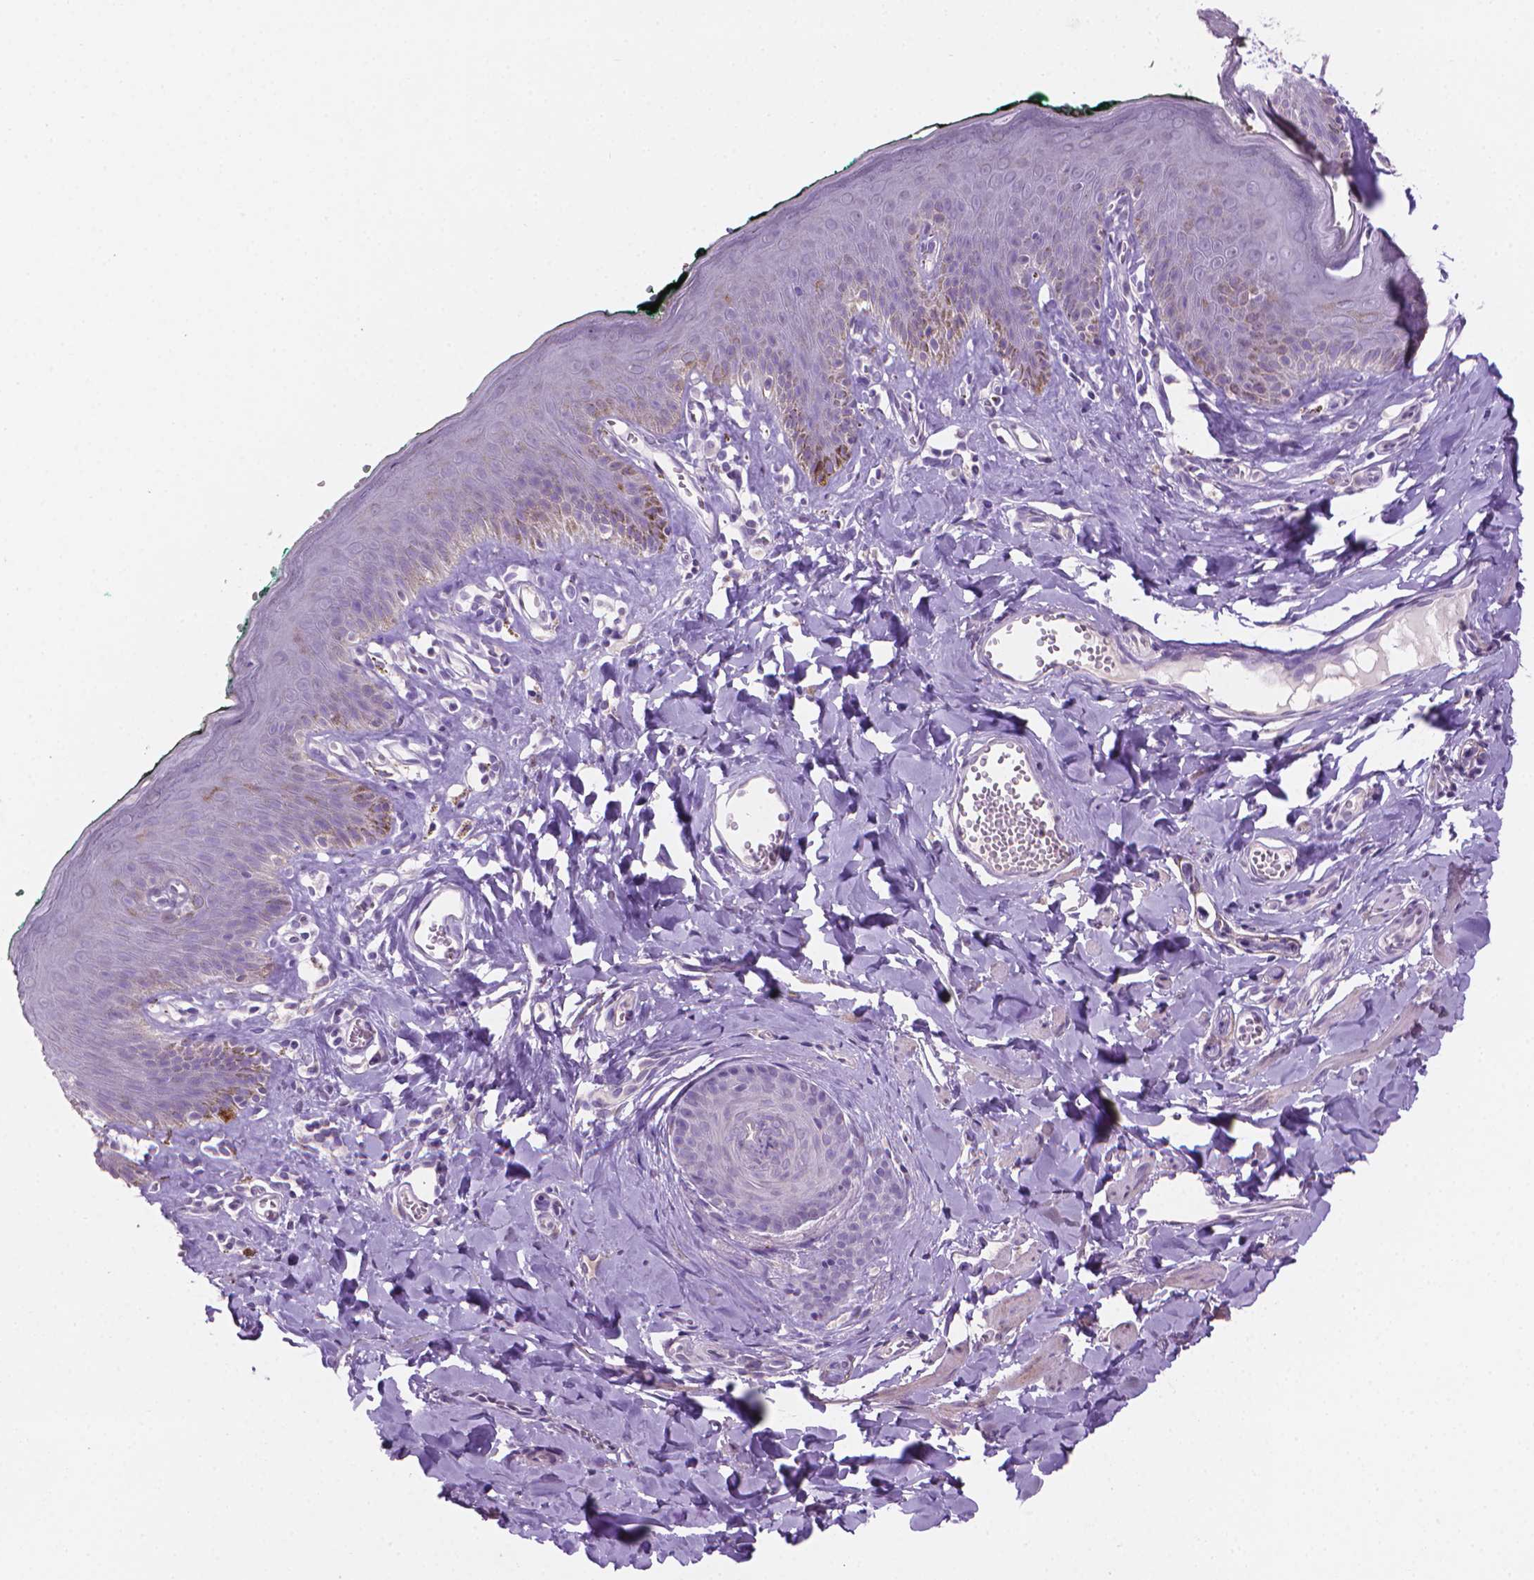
{"staining": {"intensity": "moderate", "quantity": "25%-75%", "location": "cytoplasmic/membranous"}, "tissue": "skin", "cell_type": "Epidermal cells", "image_type": "normal", "snomed": [{"axis": "morphology", "description": "Normal tissue, NOS"}, {"axis": "topography", "description": "Vulva"}, {"axis": "topography", "description": "Peripheral nerve tissue"}], "caption": "Immunohistochemistry (IHC) of unremarkable human skin displays medium levels of moderate cytoplasmic/membranous expression in about 25%-75% of epidermal cells. (DAB = brown stain, brightfield microscopy at high magnification).", "gene": "MUC1", "patient": {"sex": "female", "age": 66}}